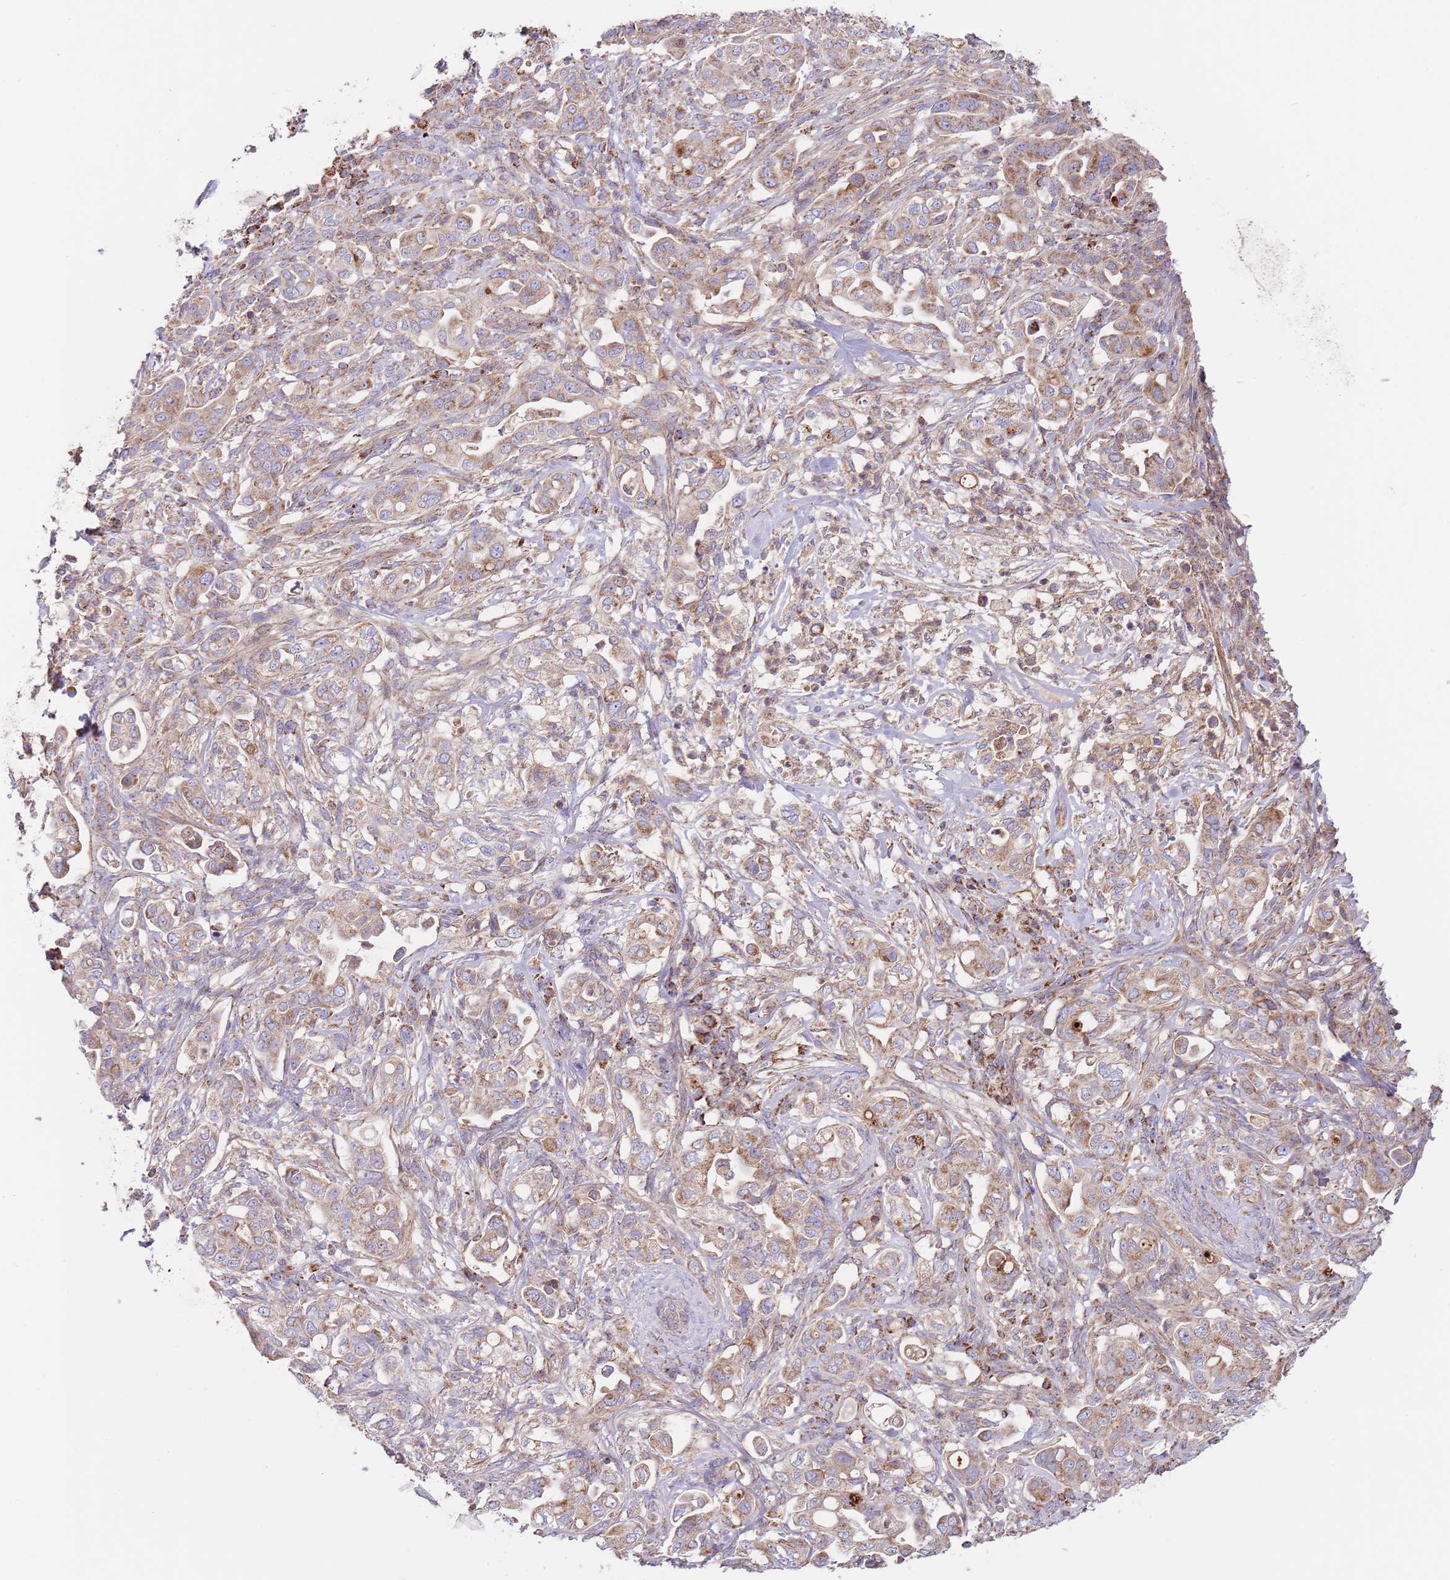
{"staining": {"intensity": "moderate", "quantity": ">75%", "location": "cytoplasmic/membranous"}, "tissue": "pancreatic cancer", "cell_type": "Tumor cells", "image_type": "cancer", "snomed": [{"axis": "morphology", "description": "Normal tissue, NOS"}, {"axis": "morphology", "description": "Adenocarcinoma, NOS"}, {"axis": "topography", "description": "Lymph node"}, {"axis": "topography", "description": "Pancreas"}], "caption": "DAB immunohistochemical staining of human pancreatic cancer (adenocarcinoma) displays moderate cytoplasmic/membranous protein staining in about >75% of tumor cells.", "gene": "DNAJA3", "patient": {"sex": "female", "age": 67}}